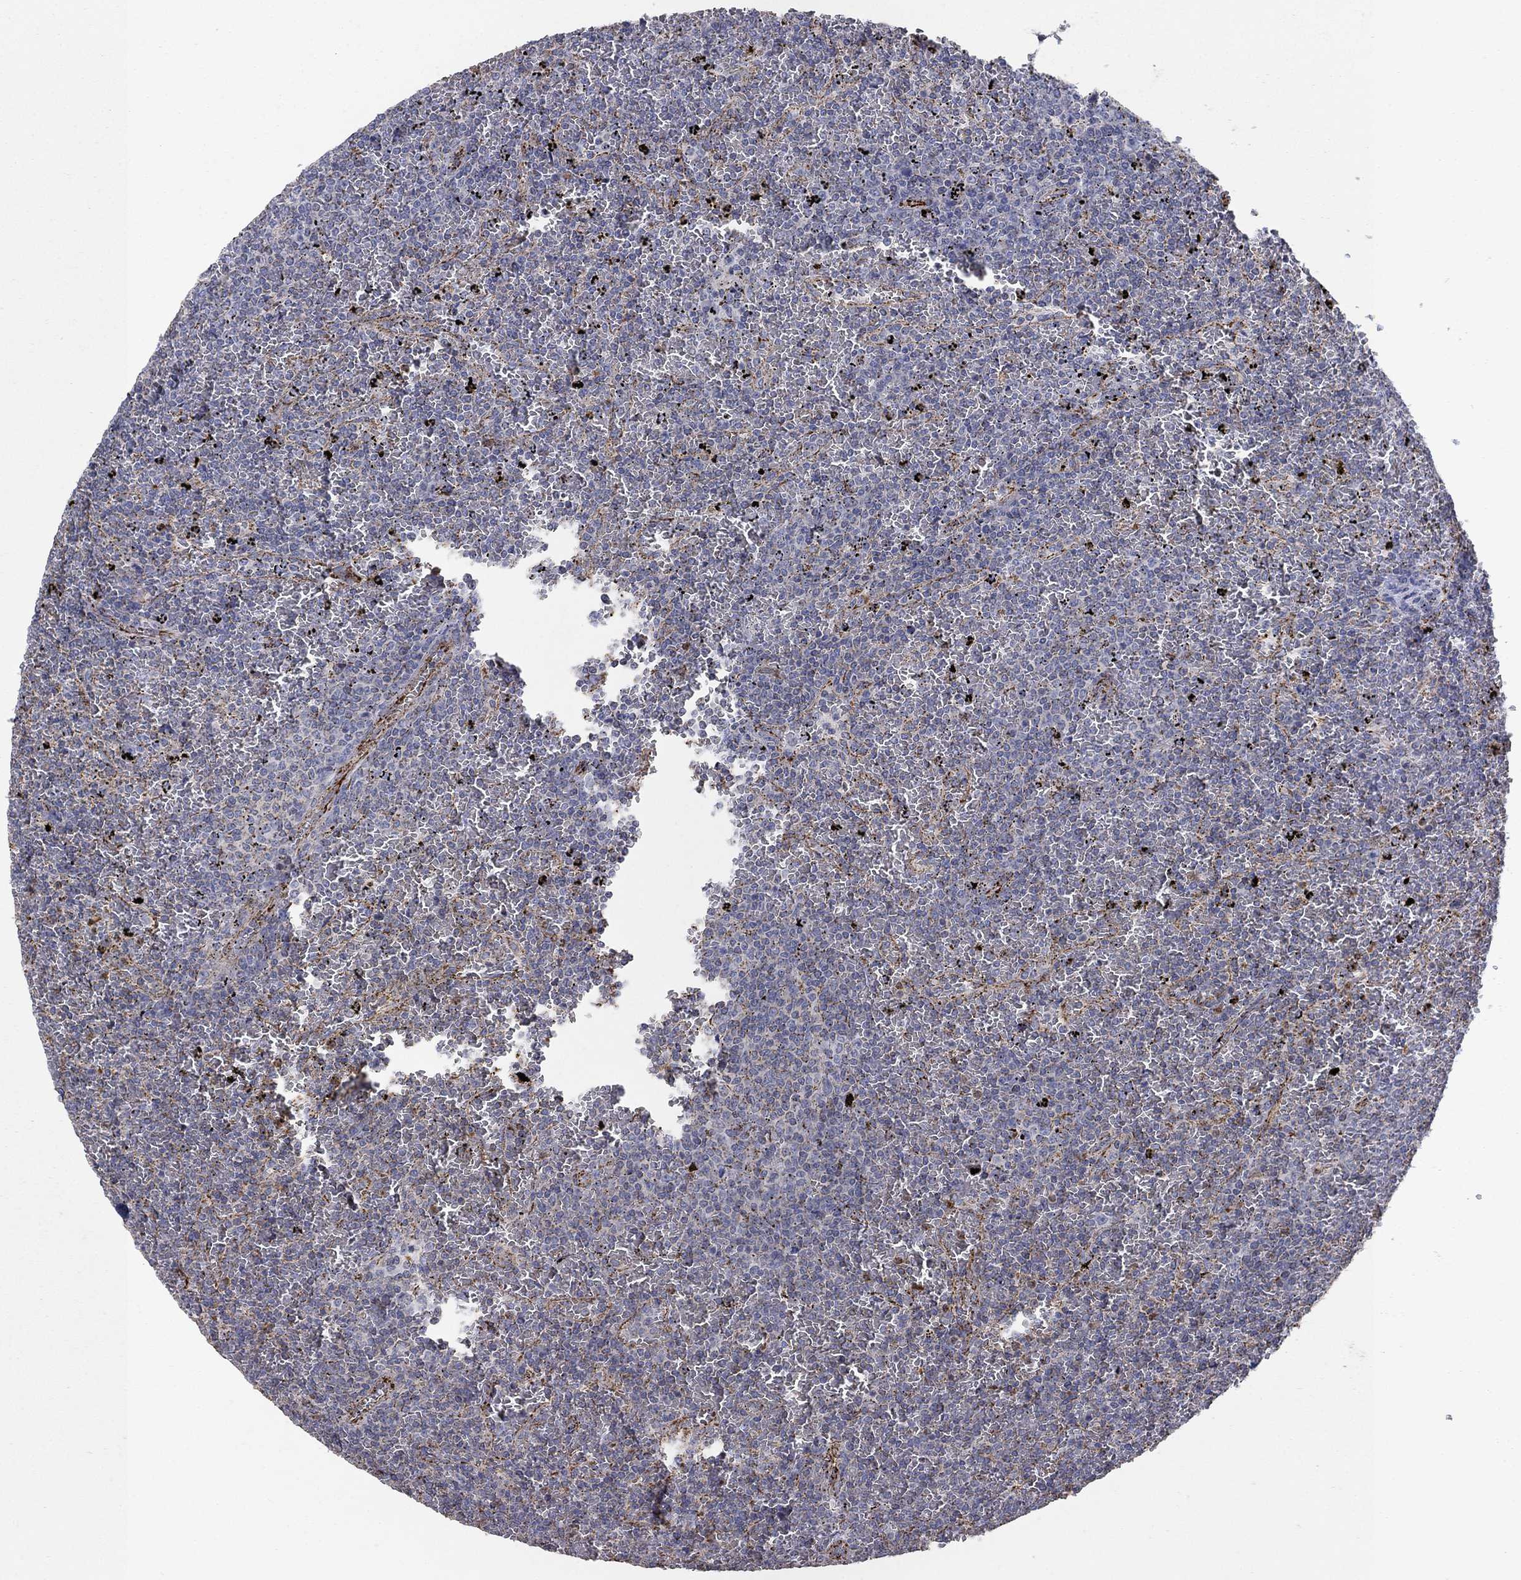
{"staining": {"intensity": "negative", "quantity": "none", "location": "none"}, "tissue": "lymphoma", "cell_type": "Tumor cells", "image_type": "cancer", "snomed": [{"axis": "morphology", "description": "Malignant lymphoma, non-Hodgkin's type, Low grade"}, {"axis": "topography", "description": "Spleen"}], "caption": "An image of human lymphoma is negative for staining in tumor cells.", "gene": "PNPLA2", "patient": {"sex": "female", "age": 77}}